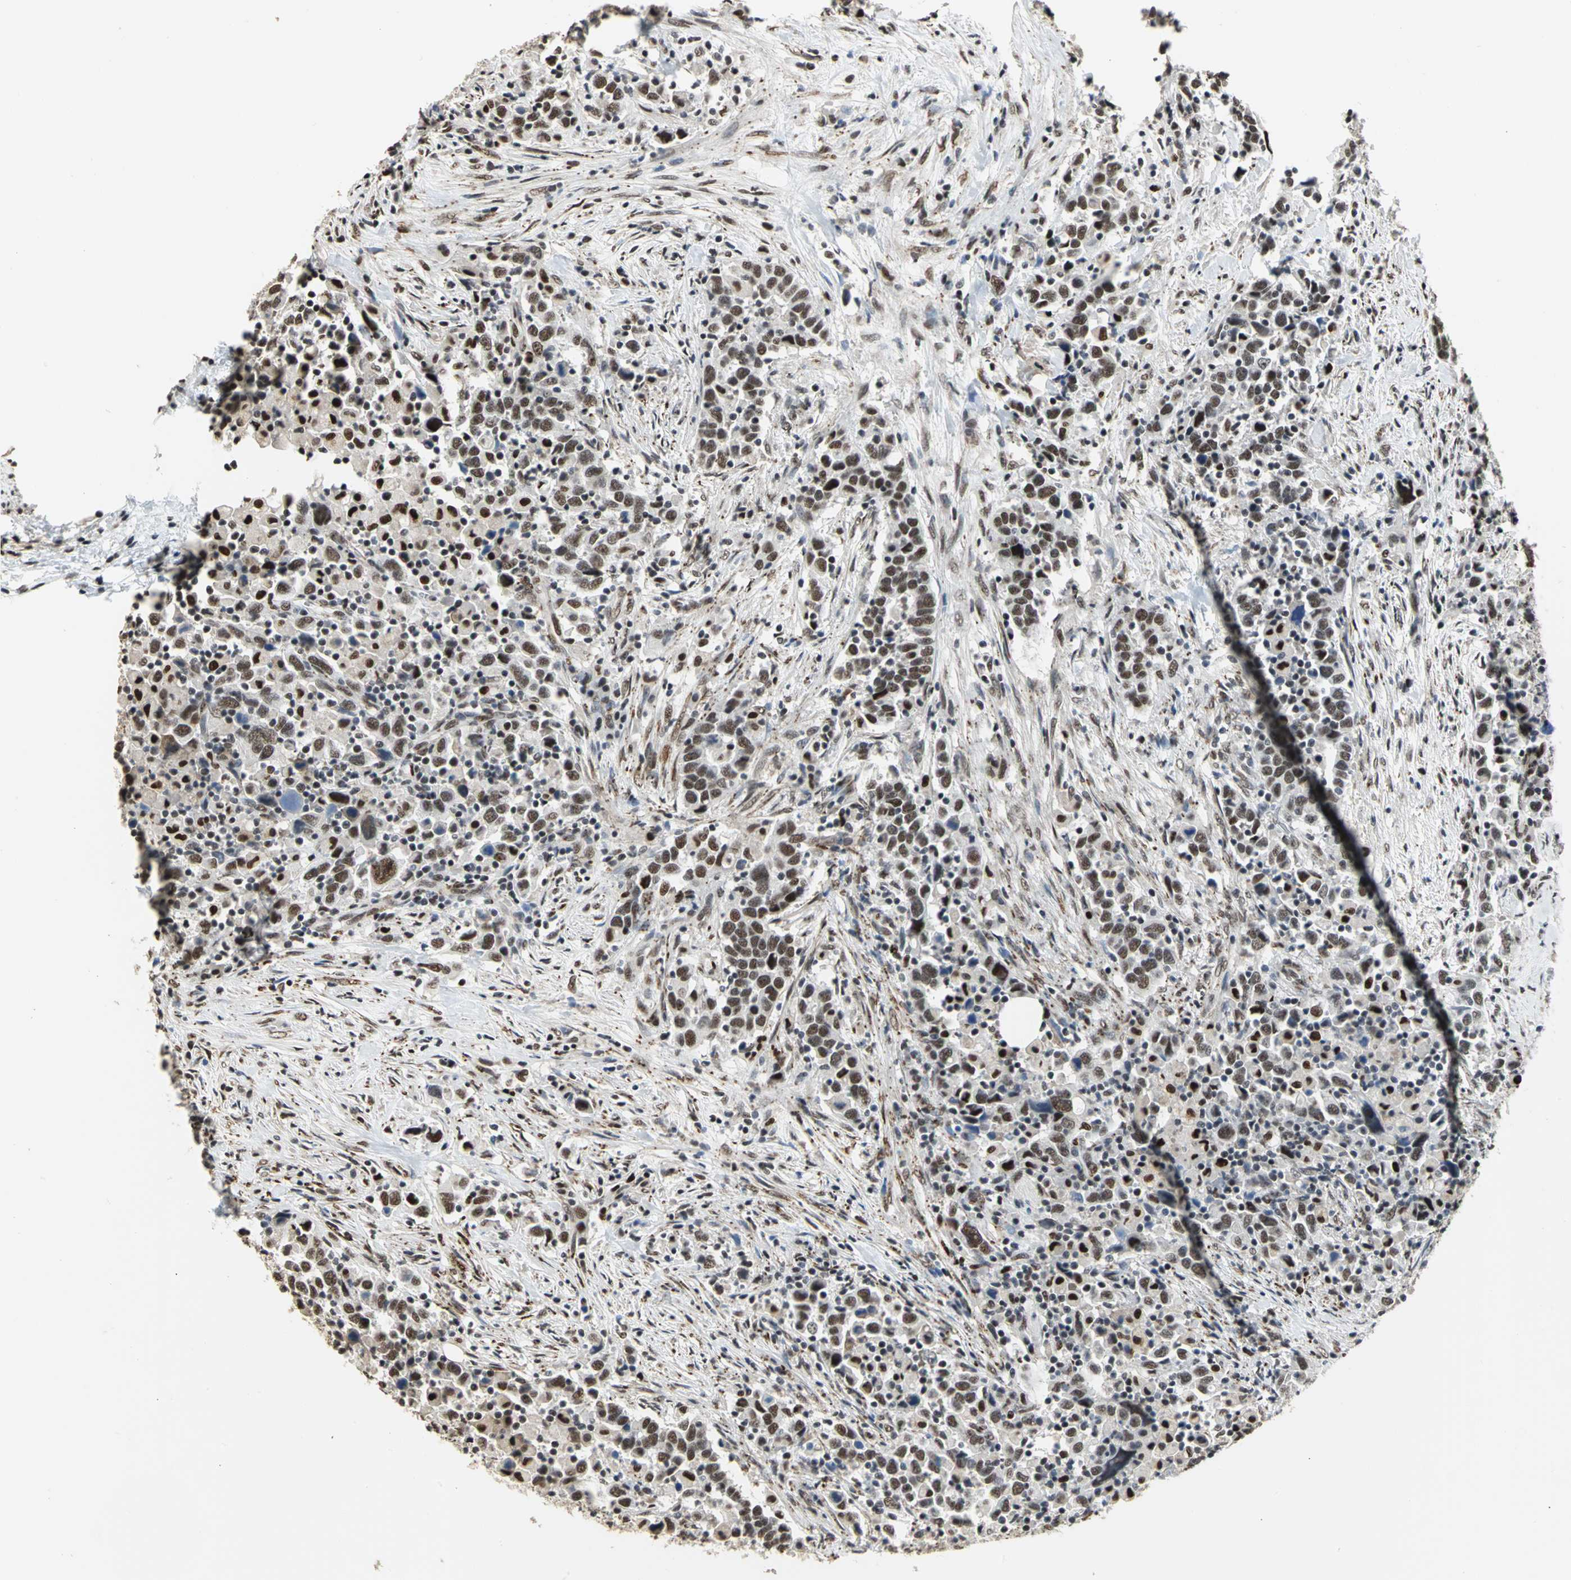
{"staining": {"intensity": "strong", "quantity": ">75%", "location": "nuclear"}, "tissue": "urothelial cancer", "cell_type": "Tumor cells", "image_type": "cancer", "snomed": [{"axis": "morphology", "description": "Urothelial carcinoma, High grade"}, {"axis": "topography", "description": "Urinary bladder"}], "caption": "Approximately >75% of tumor cells in human urothelial cancer exhibit strong nuclear protein staining as visualized by brown immunohistochemical staining.", "gene": "CCDC88C", "patient": {"sex": "male", "age": 61}}